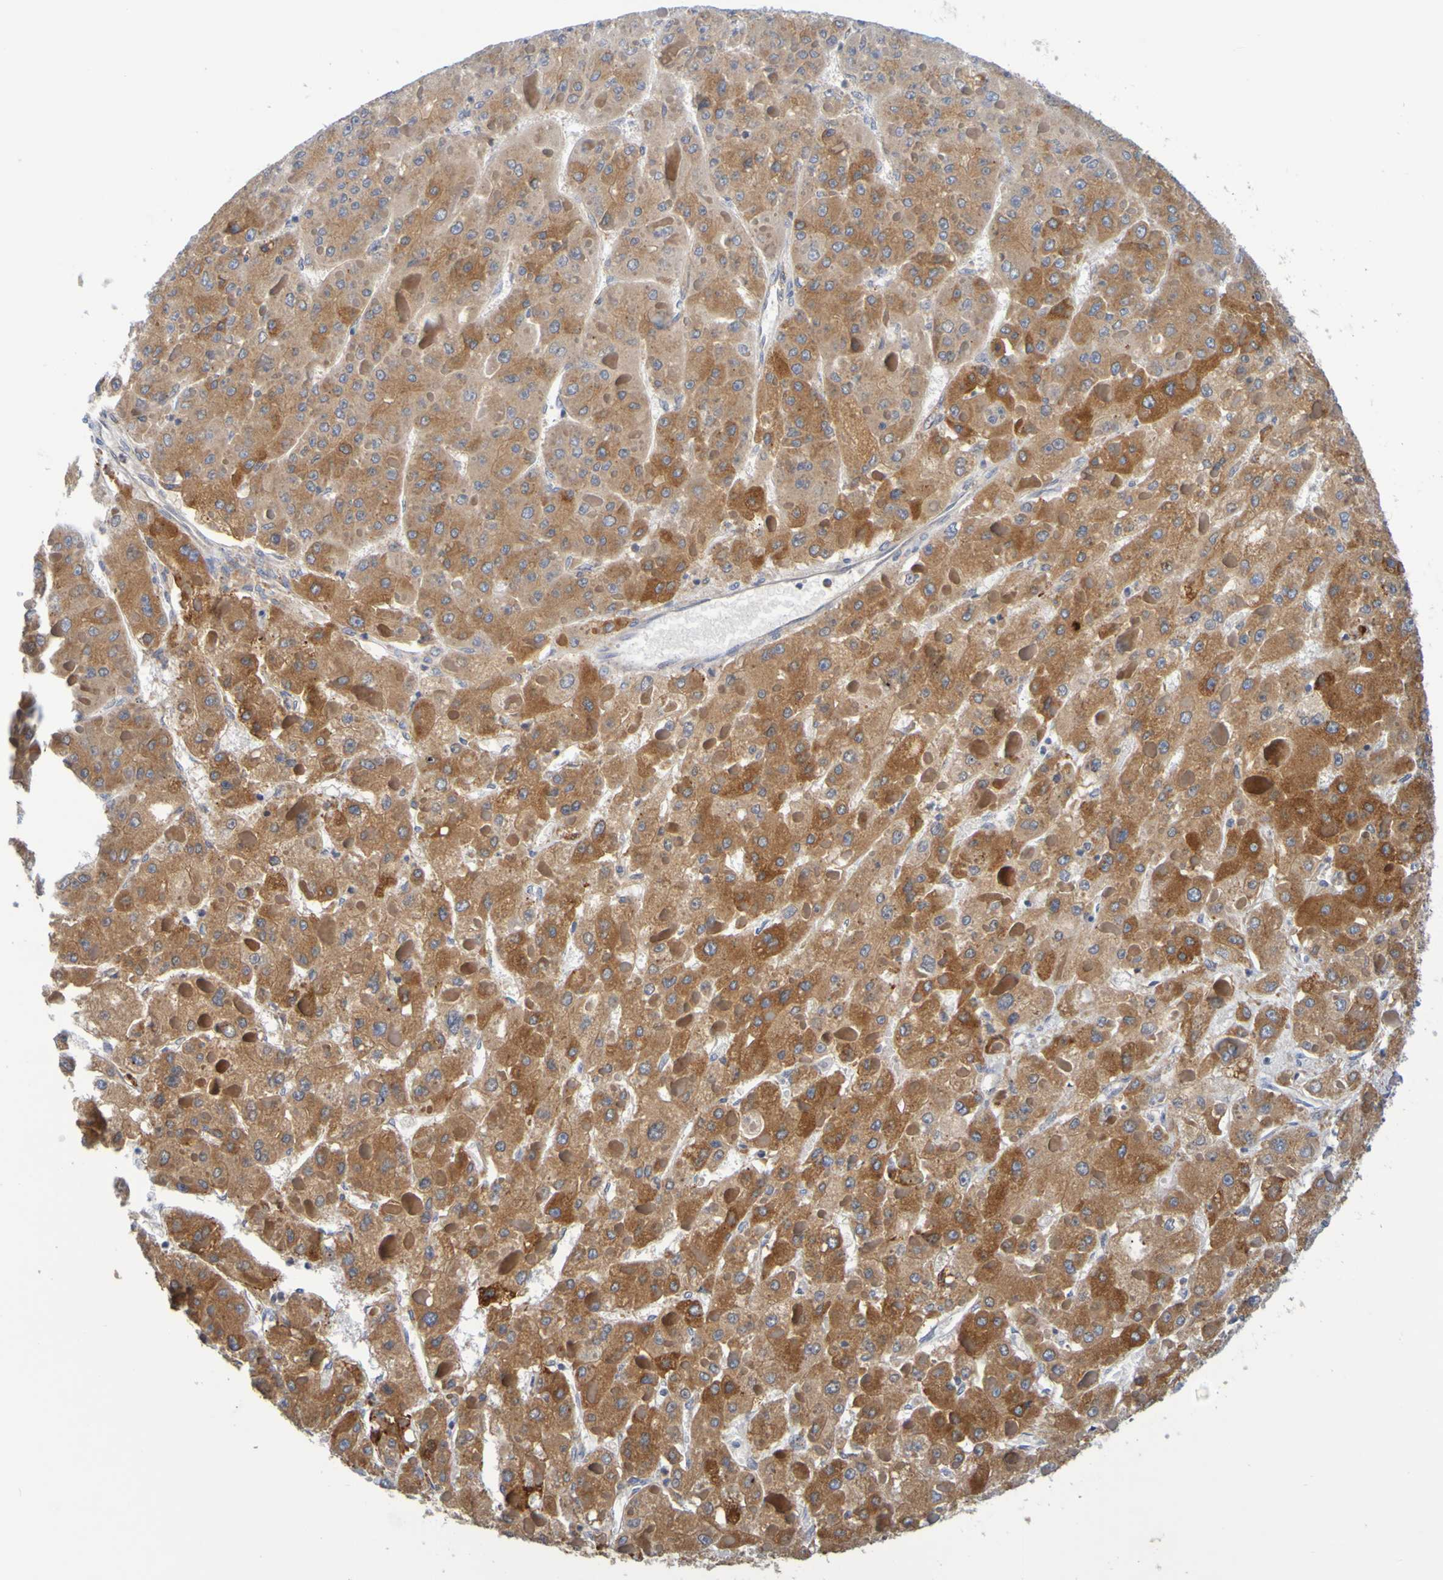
{"staining": {"intensity": "strong", "quantity": "25%-75%", "location": "cytoplasmic/membranous"}, "tissue": "liver cancer", "cell_type": "Tumor cells", "image_type": "cancer", "snomed": [{"axis": "morphology", "description": "Carcinoma, Hepatocellular, NOS"}, {"axis": "topography", "description": "Liver"}], "caption": "Human liver cancer (hepatocellular carcinoma) stained with a brown dye demonstrates strong cytoplasmic/membranous positive staining in about 25%-75% of tumor cells.", "gene": "SIL1", "patient": {"sex": "female", "age": 73}}